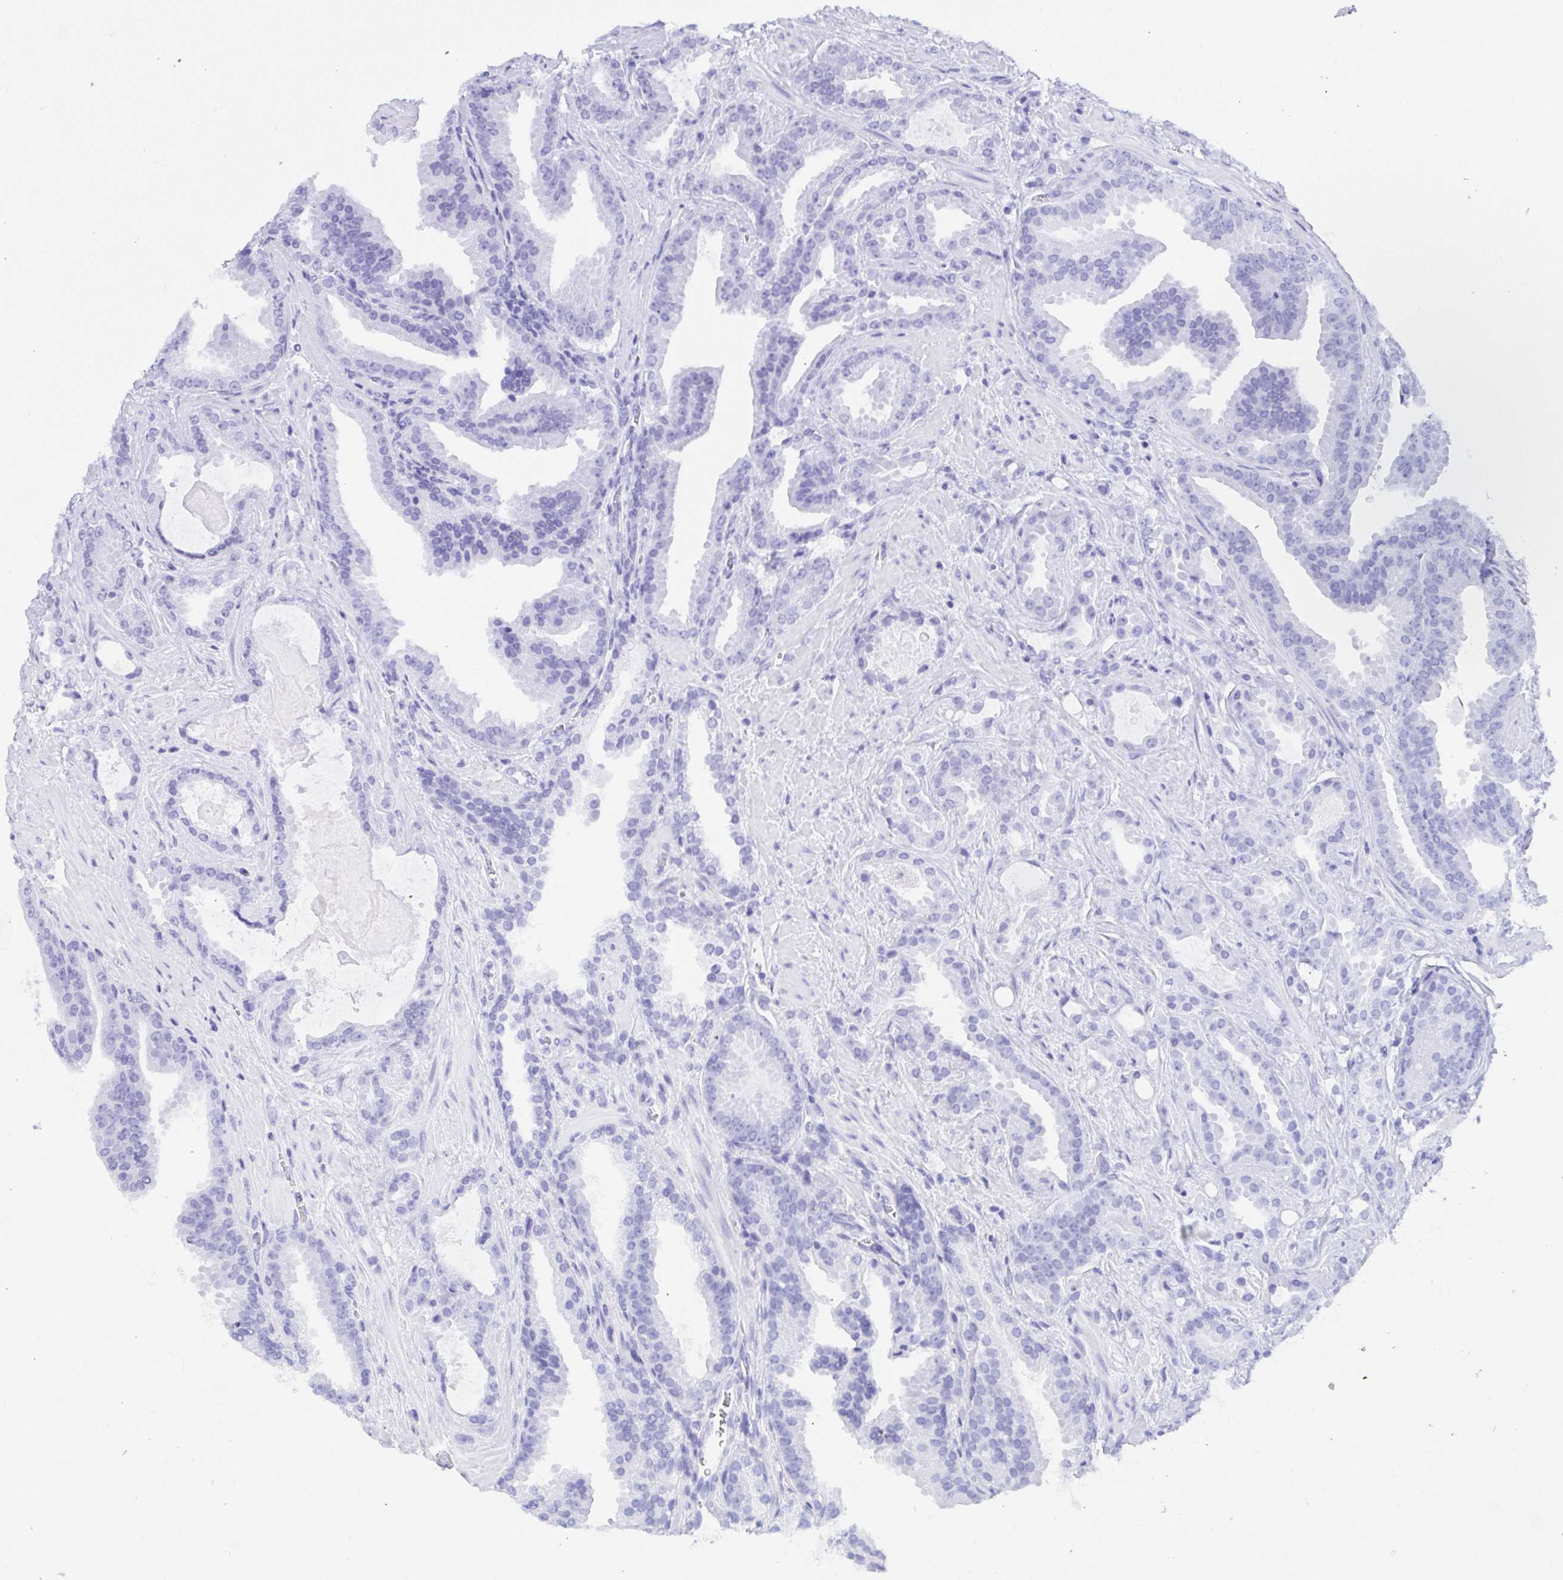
{"staining": {"intensity": "negative", "quantity": "none", "location": "none"}, "tissue": "prostate cancer", "cell_type": "Tumor cells", "image_type": "cancer", "snomed": [{"axis": "morphology", "description": "Adenocarcinoma, Low grade"}, {"axis": "topography", "description": "Prostate"}], "caption": "Human prostate cancer stained for a protein using immunohistochemistry (IHC) reveals no positivity in tumor cells.", "gene": "ANK1", "patient": {"sex": "male", "age": 62}}